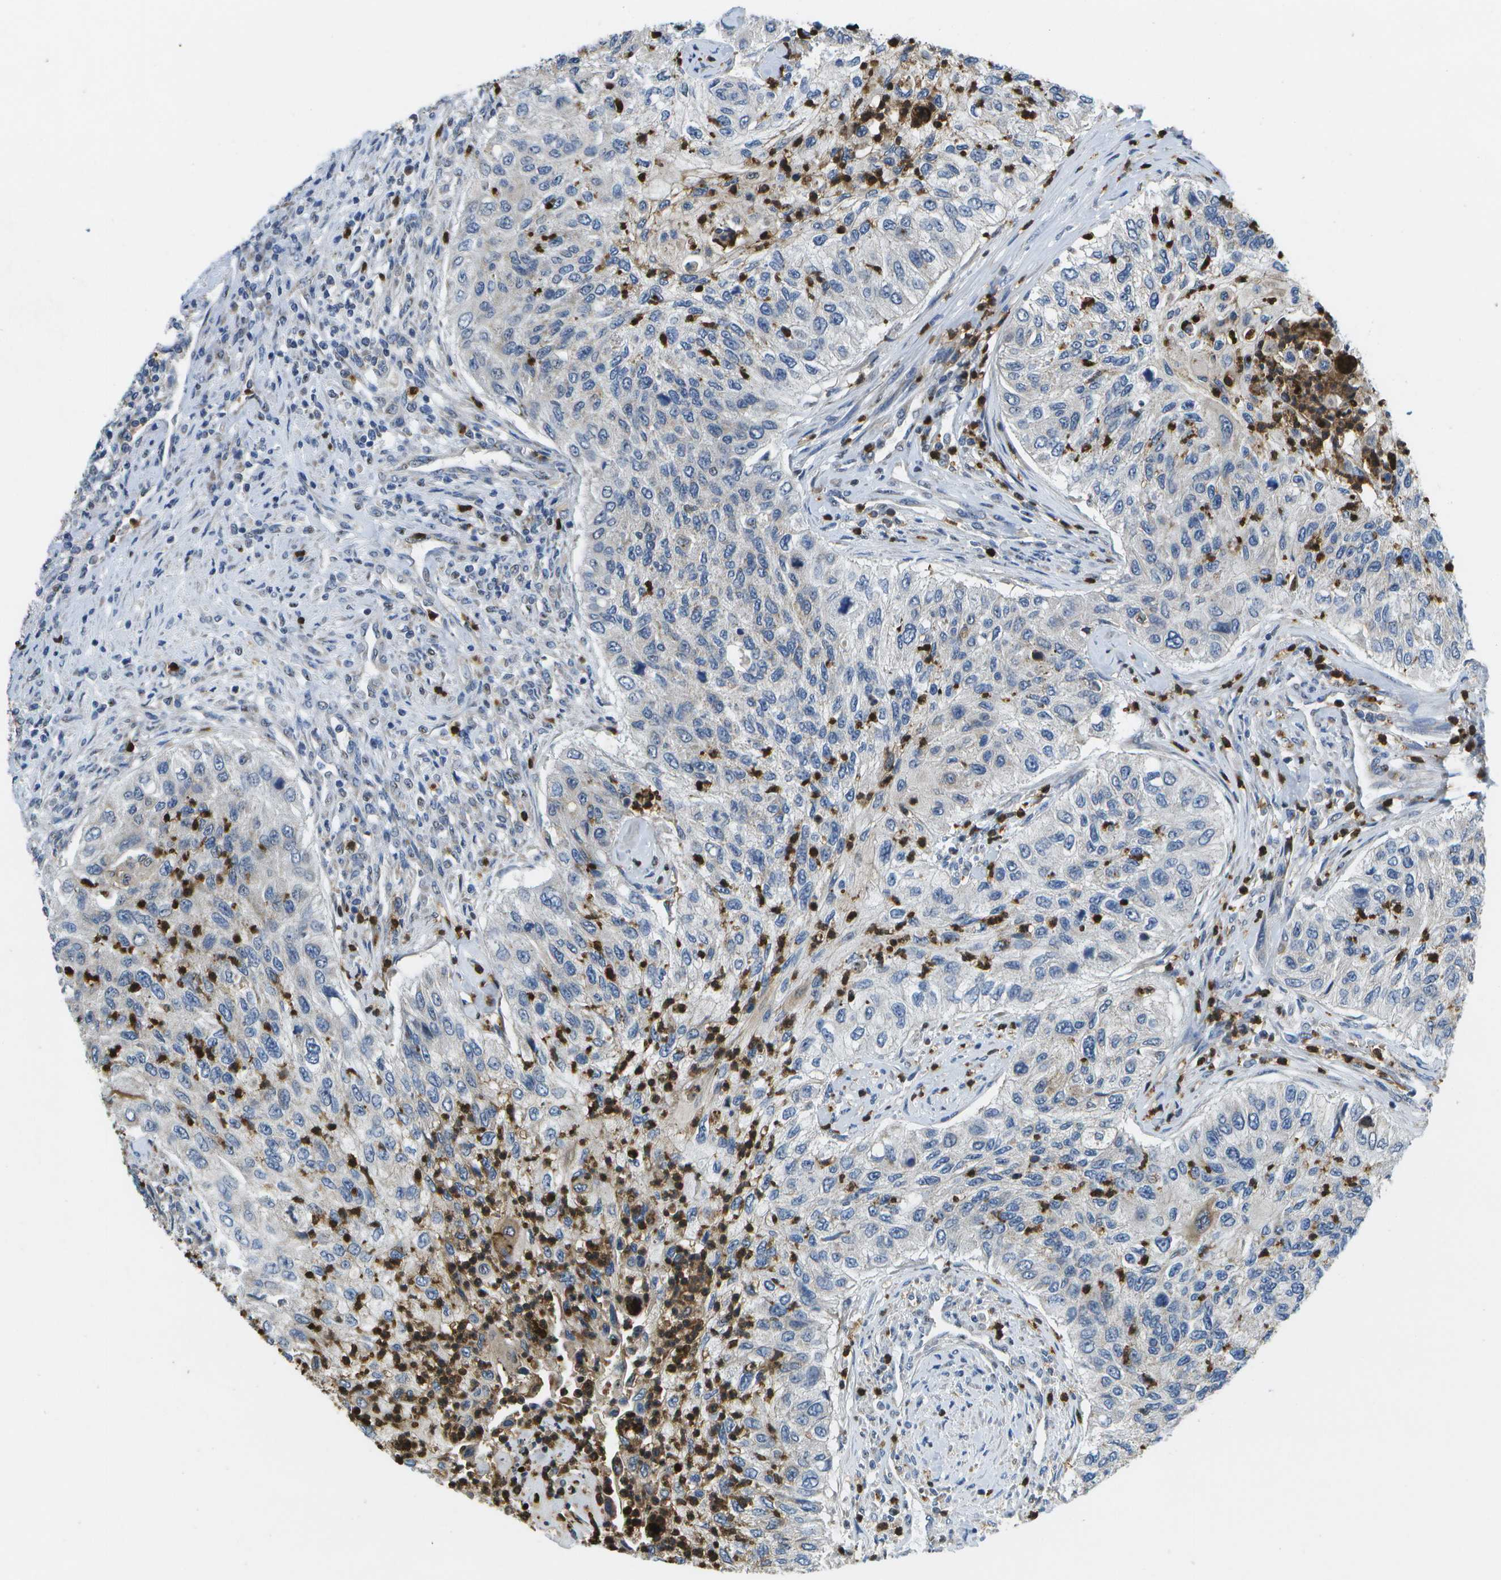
{"staining": {"intensity": "weak", "quantity": "<25%", "location": "cytoplasmic/membranous"}, "tissue": "urothelial cancer", "cell_type": "Tumor cells", "image_type": "cancer", "snomed": [{"axis": "morphology", "description": "Urothelial carcinoma, High grade"}, {"axis": "topography", "description": "Urinary bladder"}], "caption": "Image shows no significant protein positivity in tumor cells of urothelial cancer. (DAB (3,3'-diaminobenzidine) immunohistochemistry (IHC) visualized using brightfield microscopy, high magnification).", "gene": "GALNT15", "patient": {"sex": "female", "age": 60}}